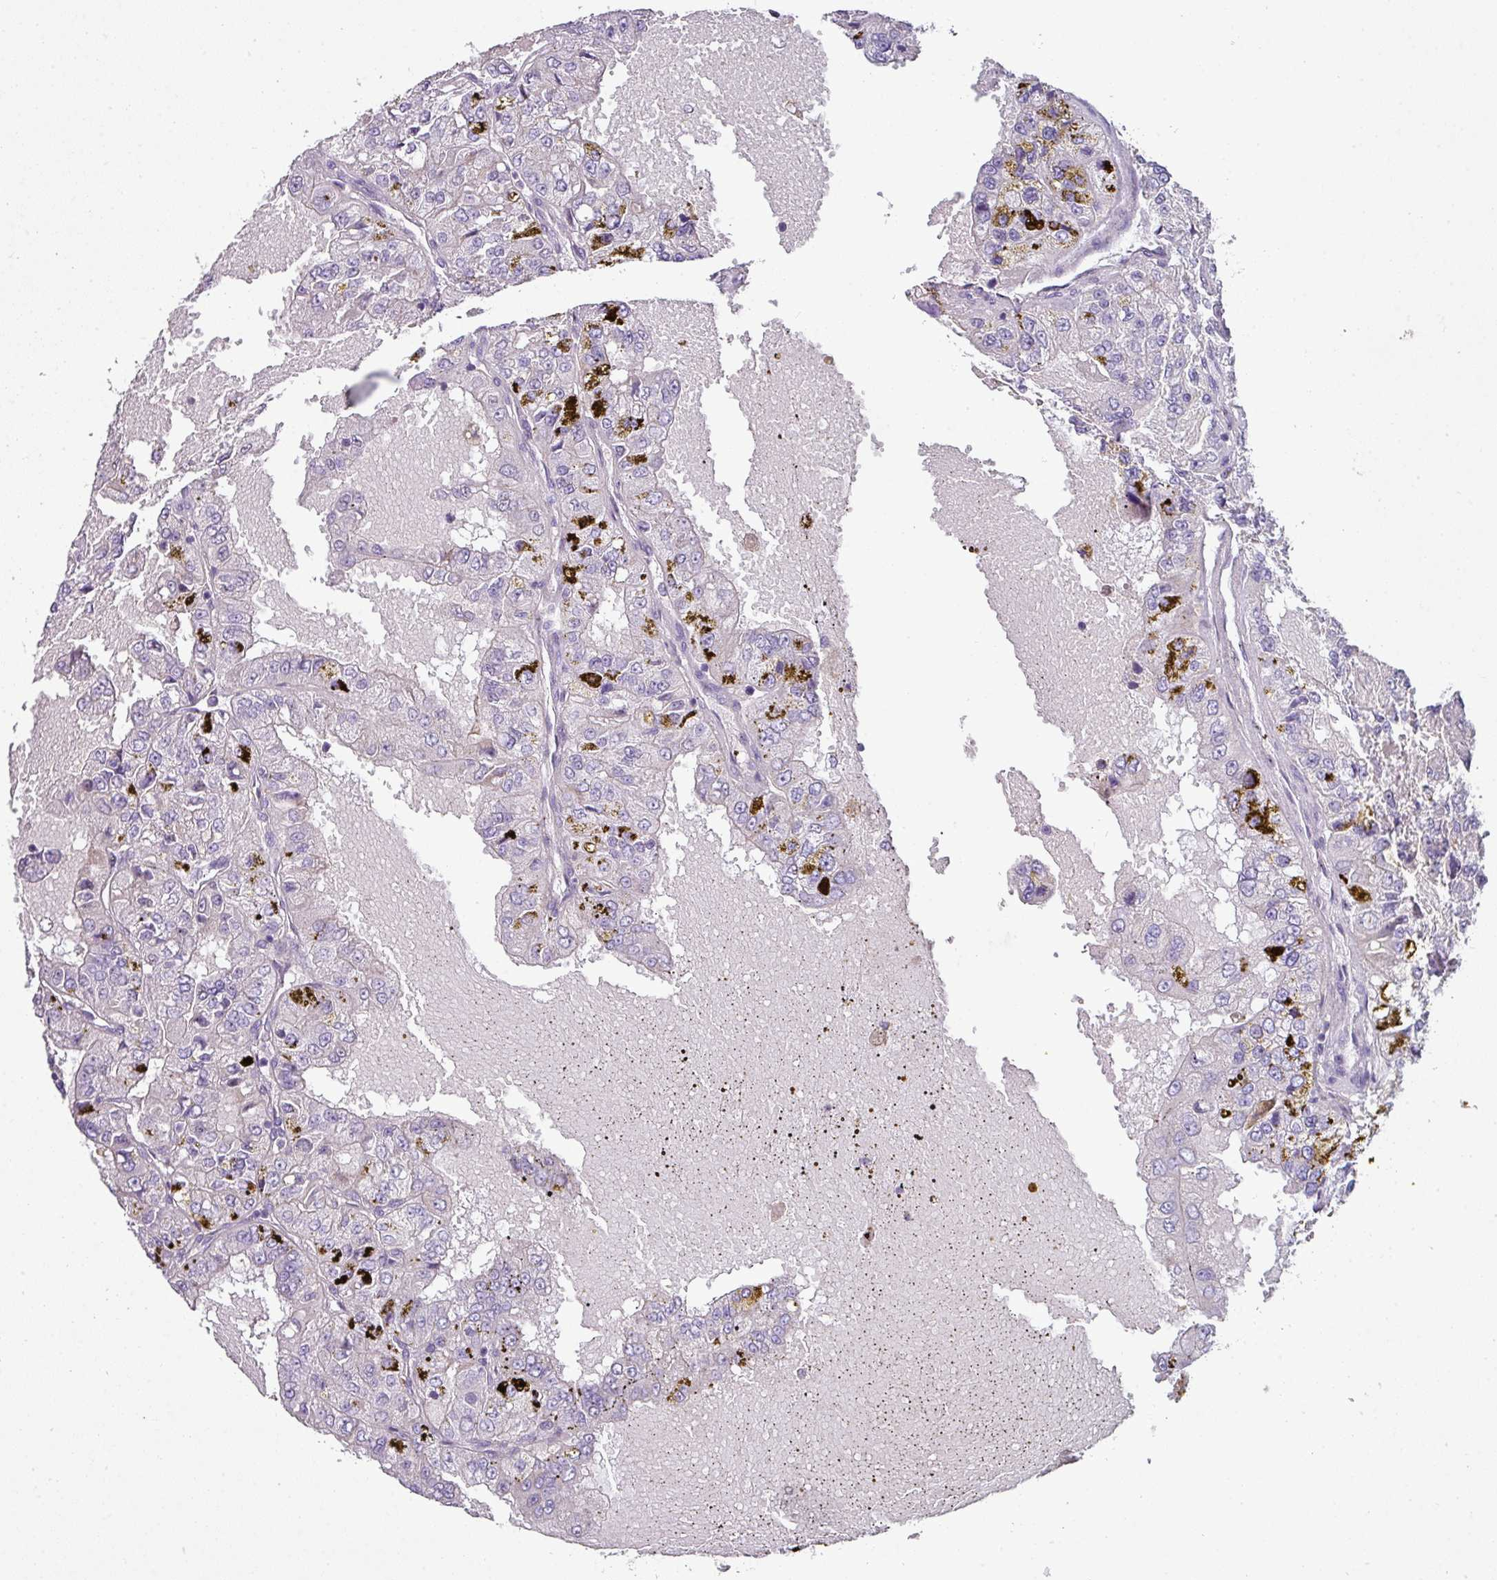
{"staining": {"intensity": "negative", "quantity": "none", "location": "none"}, "tissue": "renal cancer", "cell_type": "Tumor cells", "image_type": "cancer", "snomed": [{"axis": "morphology", "description": "Adenocarcinoma, NOS"}, {"axis": "topography", "description": "Kidney"}], "caption": "This is a photomicrograph of immunohistochemistry (IHC) staining of renal cancer, which shows no expression in tumor cells.", "gene": "LRRC9", "patient": {"sex": "female", "age": 63}}